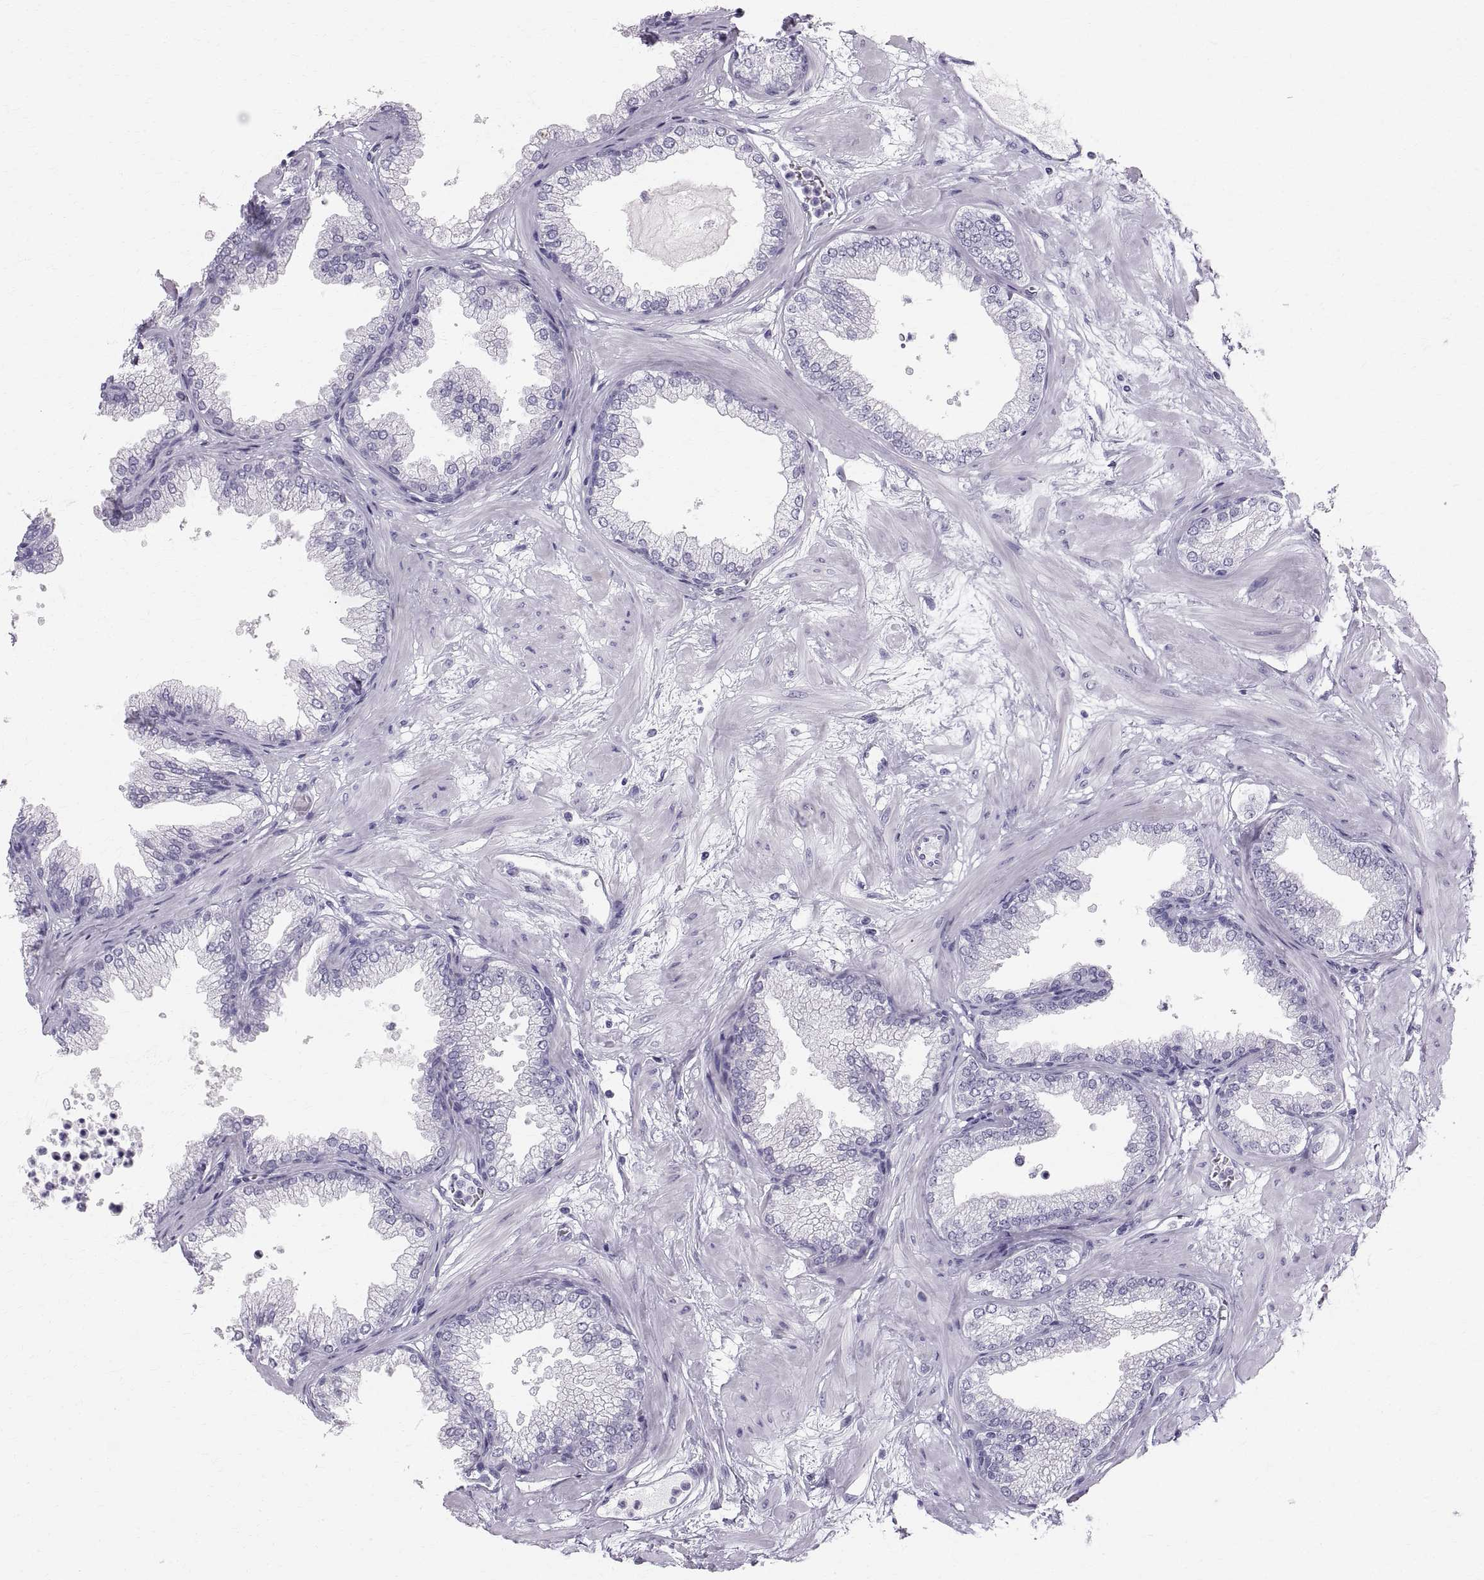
{"staining": {"intensity": "negative", "quantity": "none", "location": "none"}, "tissue": "prostate", "cell_type": "Glandular cells", "image_type": "normal", "snomed": [{"axis": "morphology", "description": "Normal tissue, NOS"}, {"axis": "topography", "description": "Prostate"}], "caption": "Immunohistochemical staining of benign human prostate demonstrates no significant staining in glandular cells.", "gene": "SLC22A6", "patient": {"sex": "male", "age": 37}}